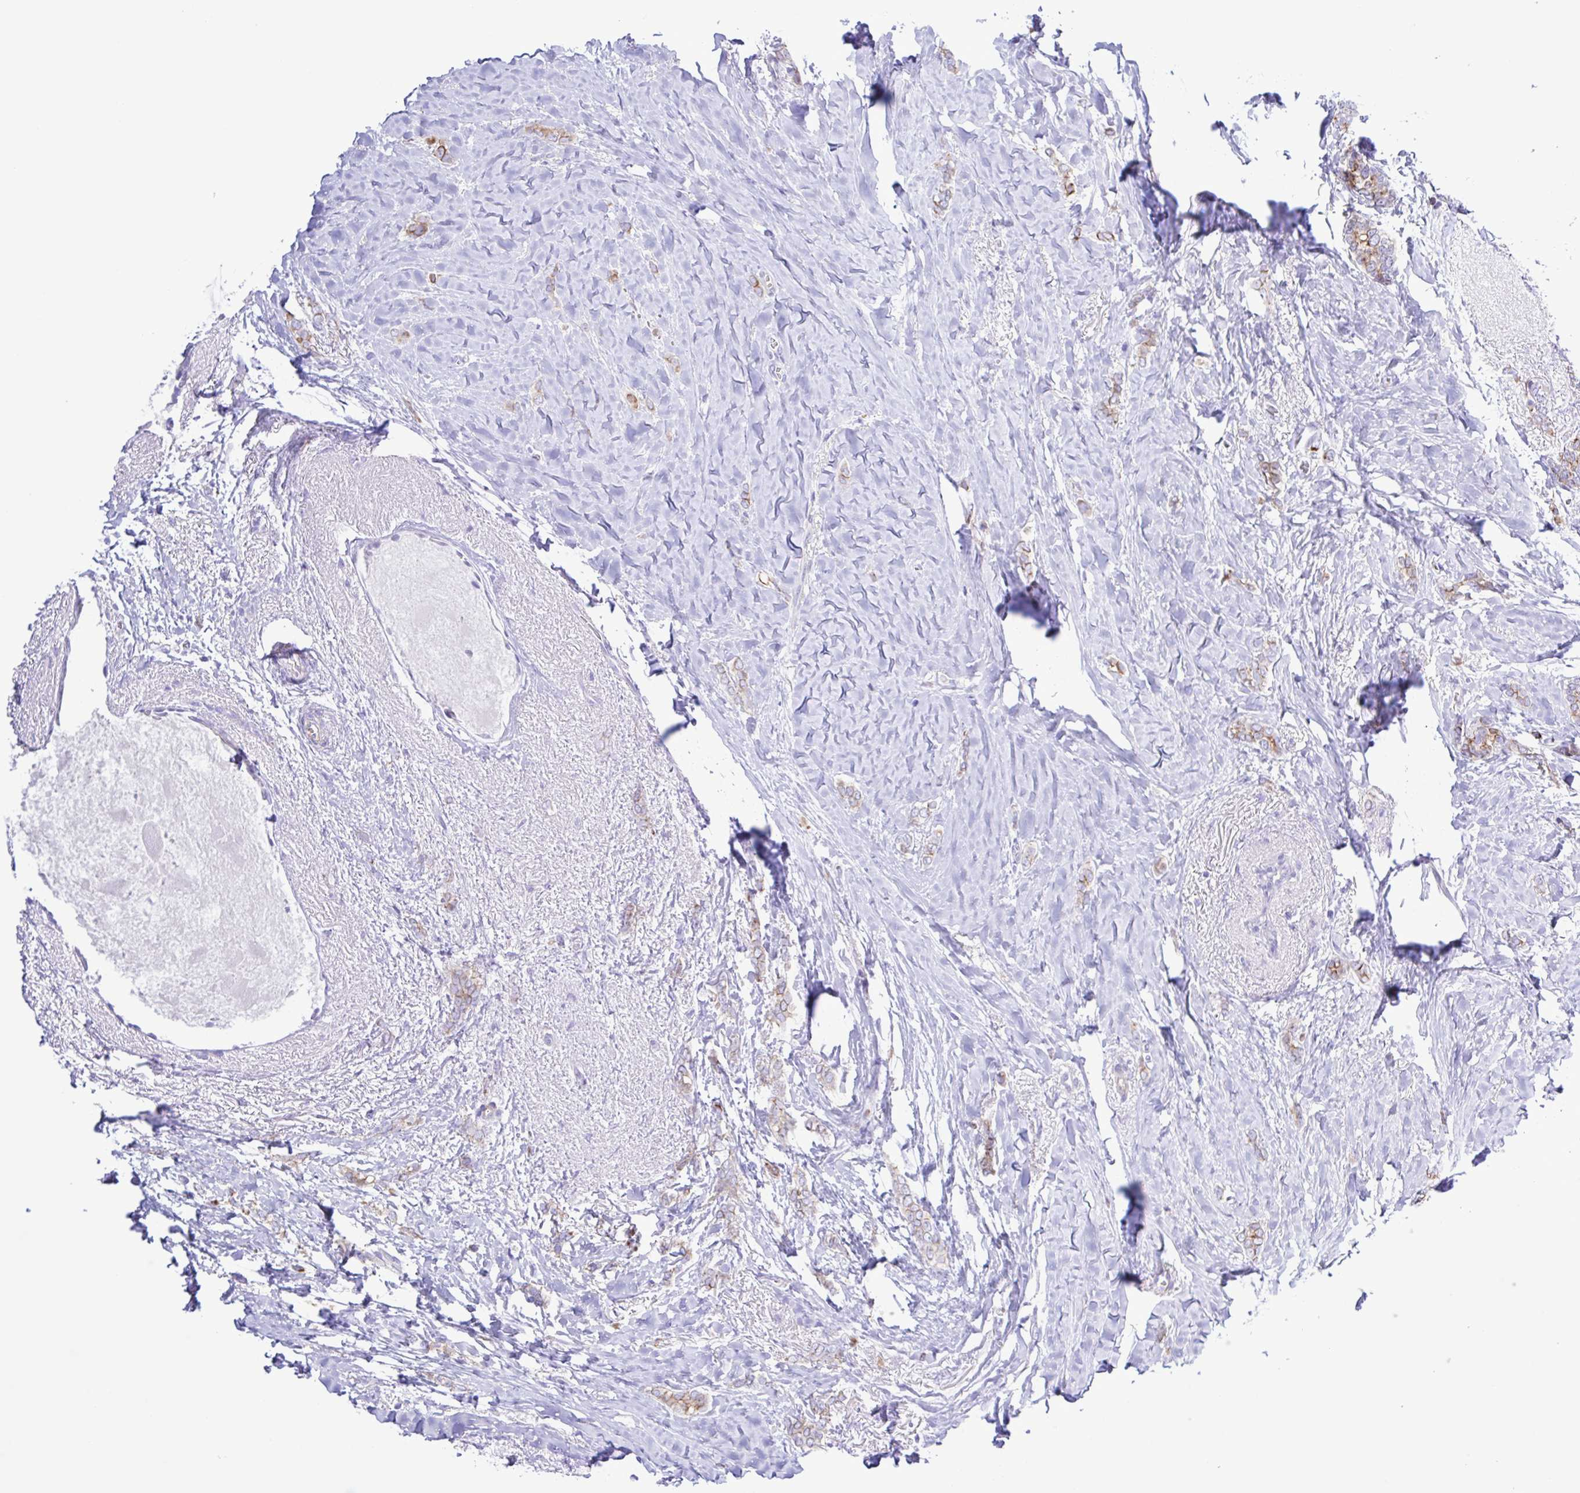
{"staining": {"intensity": "weak", "quantity": "<25%", "location": "cytoplasmic/membranous"}, "tissue": "breast cancer", "cell_type": "Tumor cells", "image_type": "cancer", "snomed": [{"axis": "morphology", "description": "Normal tissue, NOS"}, {"axis": "morphology", "description": "Duct carcinoma"}, {"axis": "topography", "description": "Breast"}], "caption": "Immunohistochemical staining of human breast intraductal carcinoma demonstrates no significant expression in tumor cells.", "gene": "CYP11A1", "patient": {"sex": "female", "age": 77}}